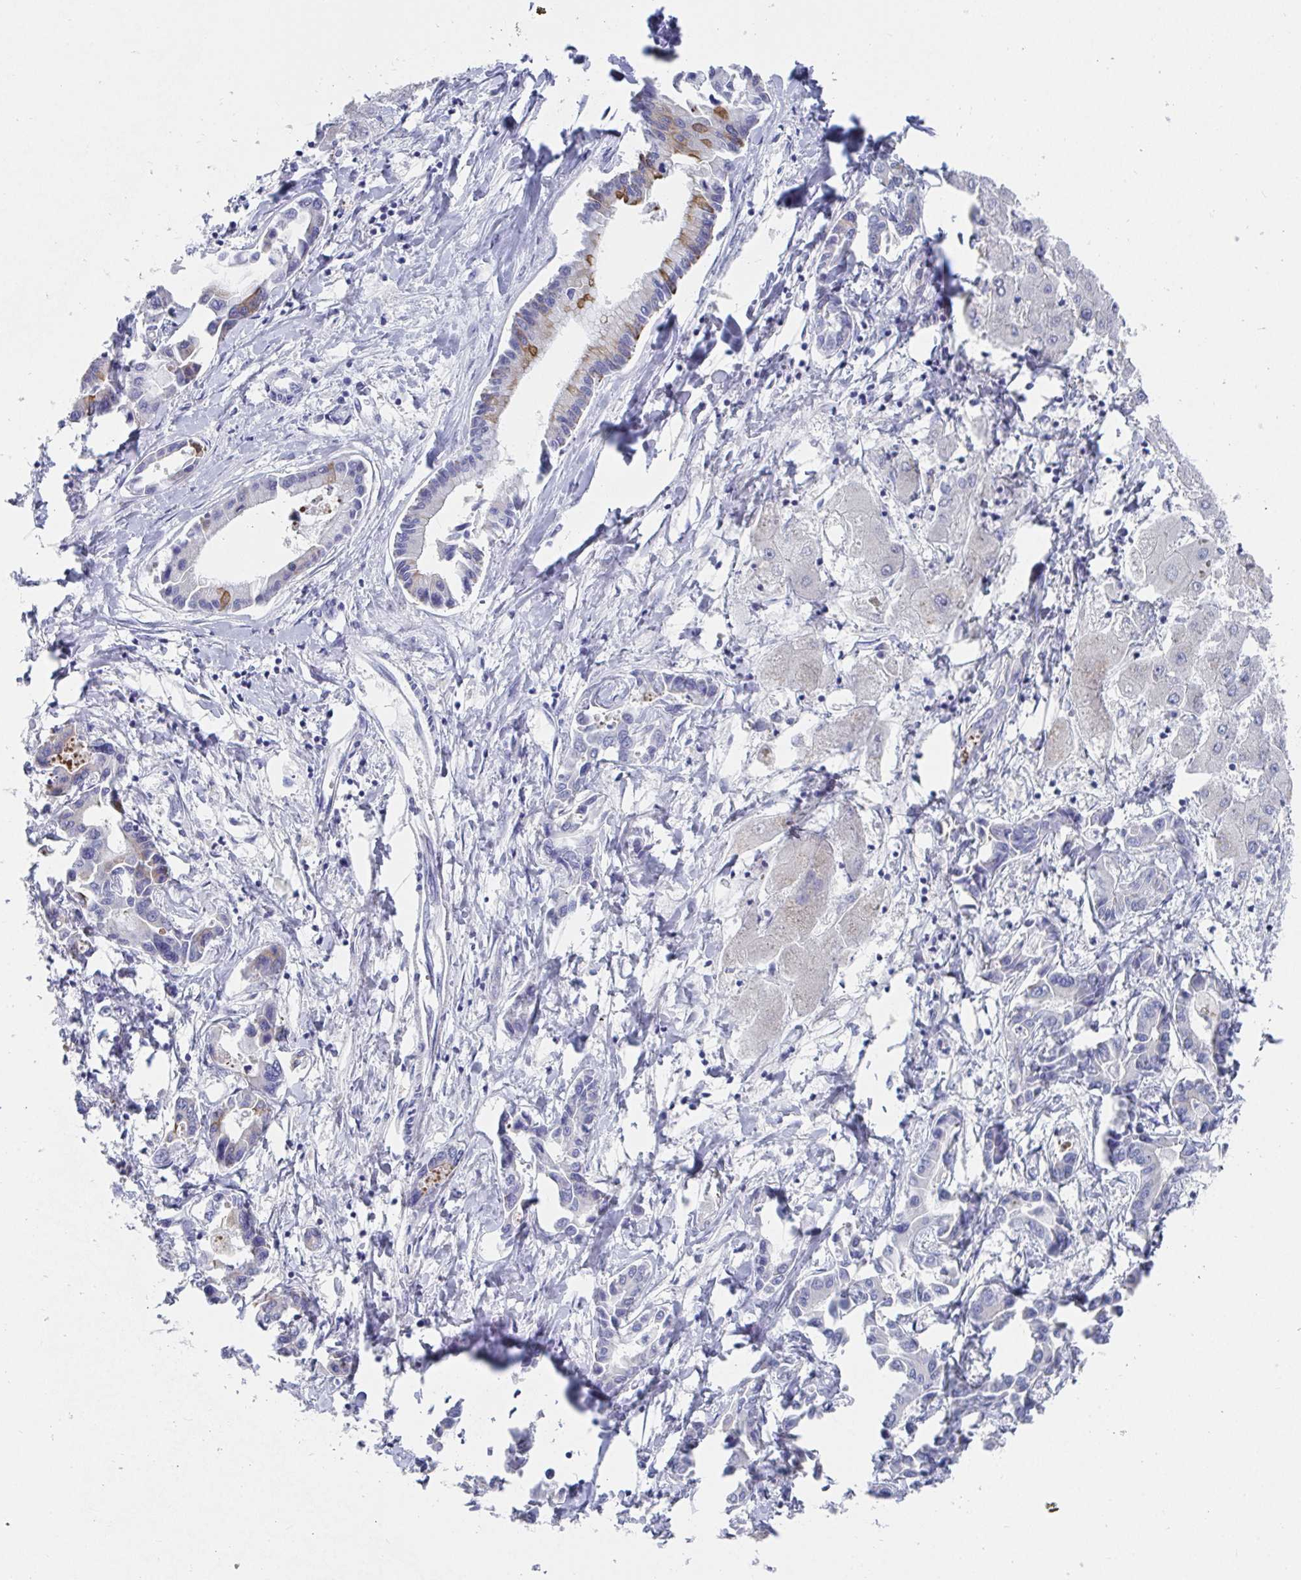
{"staining": {"intensity": "negative", "quantity": "none", "location": "none"}, "tissue": "liver cancer", "cell_type": "Tumor cells", "image_type": "cancer", "snomed": [{"axis": "morphology", "description": "Cholangiocarcinoma"}, {"axis": "topography", "description": "Liver"}], "caption": "Tumor cells are negative for brown protein staining in liver cholangiocarcinoma.", "gene": "CLDN8", "patient": {"sex": "male", "age": 66}}